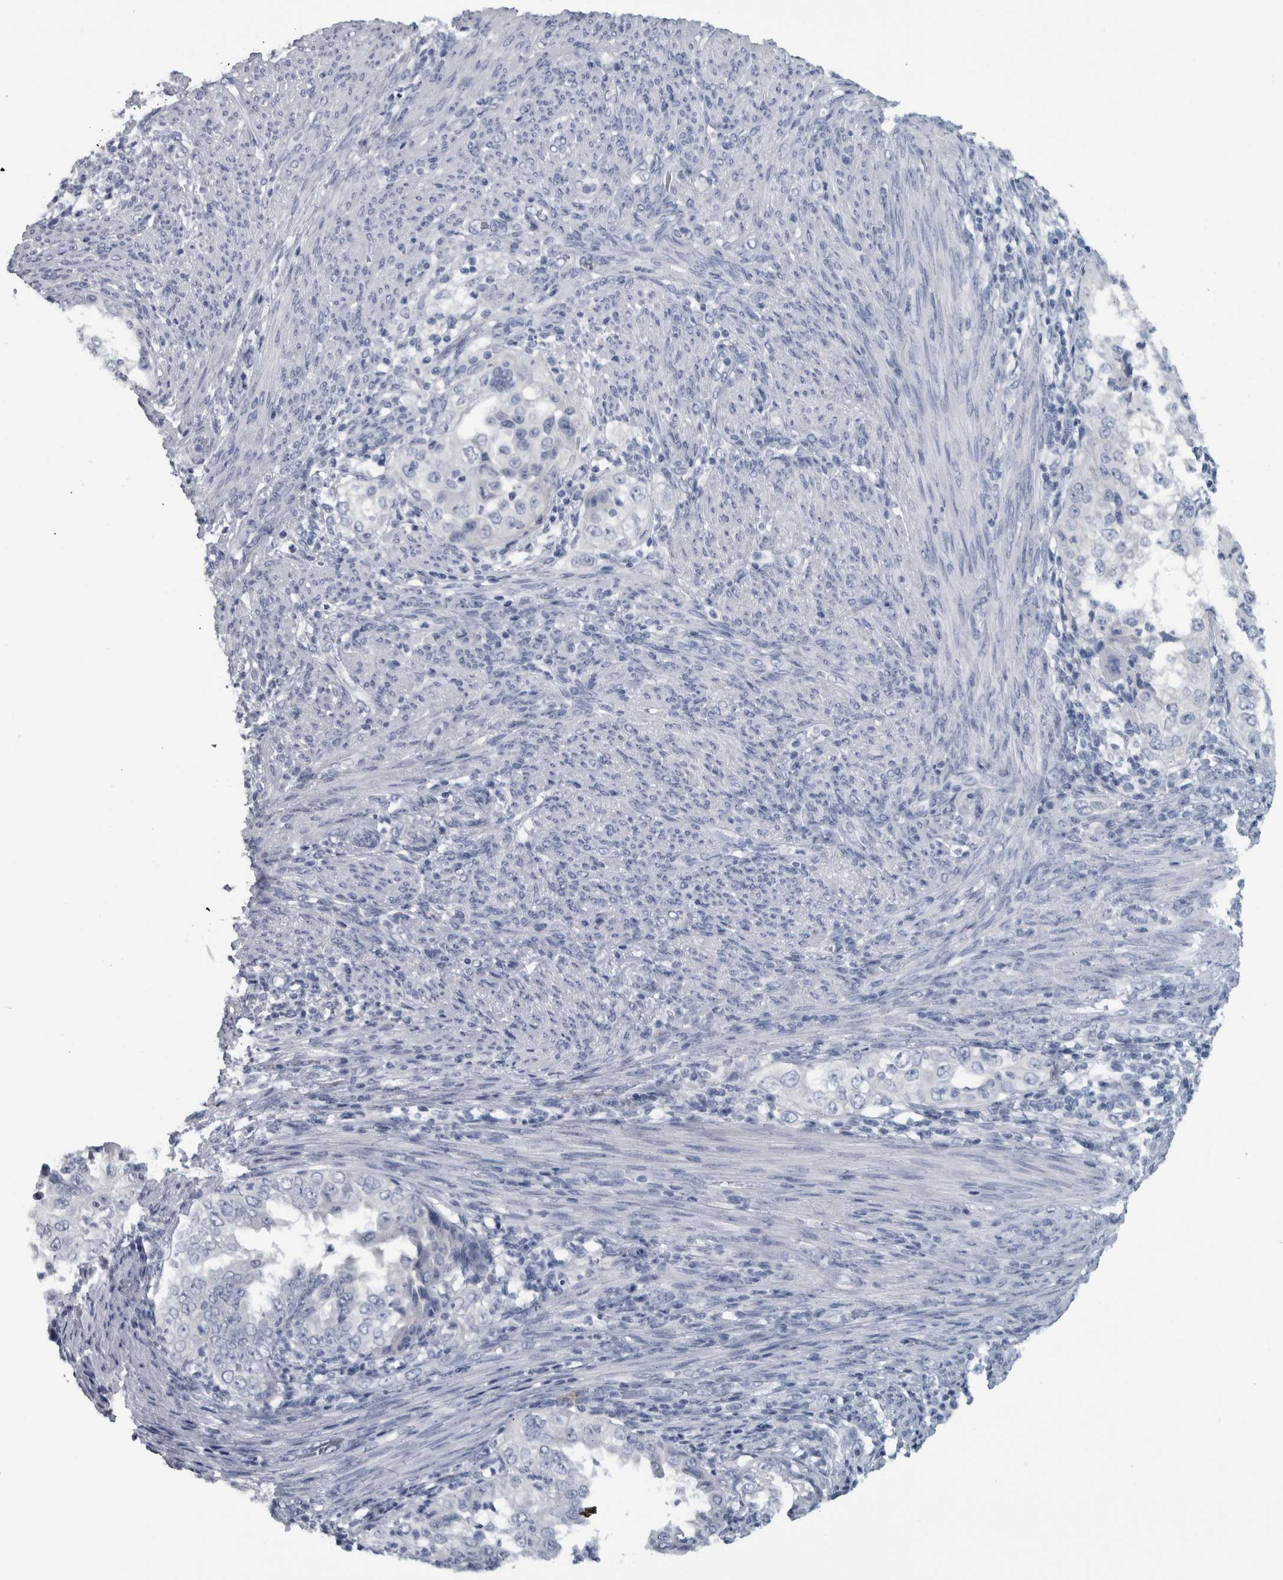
{"staining": {"intensity": "negative", "quantity": "none", "location": "none"}, "tissue": "endometrial cancer", "cell_type": "Tumor cells", "image_type": "cancer", "snomed": [{"axis": "morphology", "description": "Adenocarcinoma, NOS"}, {"axis": "topography", "description": "Endometrium"}], "caption": "Immunohistochemistry (IHC) photomicrograph of human endometrial adenocarcinoma stained for a protein (brown), which shows no positivity in tumor cells.", "gene": "CDH17", "patient": {"sex": "female", "age": 85}}